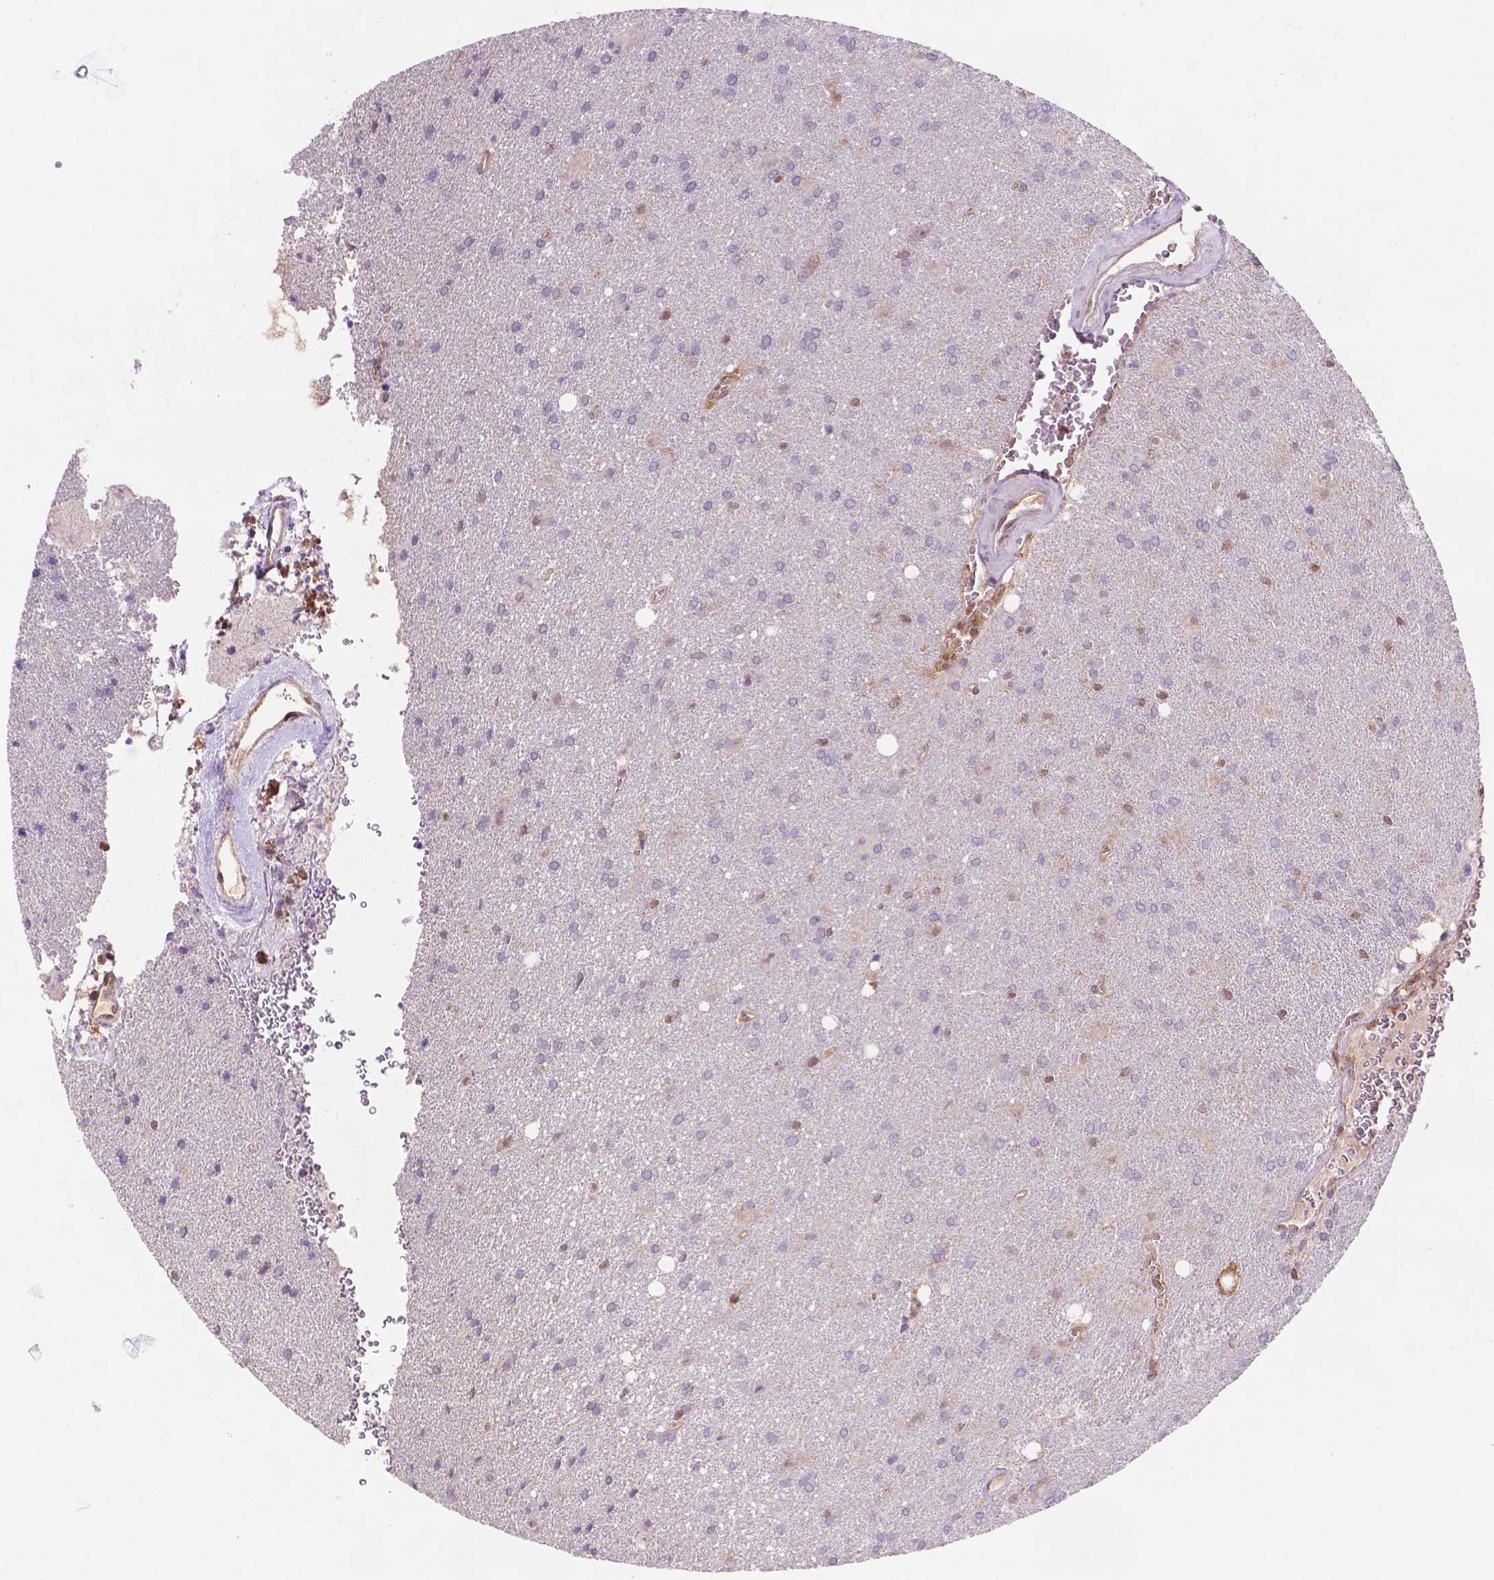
{"staining": {"intensity": "negative", "quantity": "none", "location": "none"}, "tissue": "glioma", "cell_type": "Tumor cells", "image_type": "cancer", "snomed": [{"axis": "morphology", "description": "Glioma, malignant, Low grade"}, {"axis": "topography", "description": "Brain"}], "caption": "DAB (3,3'-diaminobenzidine) immunohistochemical staining of low-grade glioma (malignant) demonstrates no significant staining in tumor cells.", "gene": "UBE2L6", "patient": {"sex": "male", "age": 58}}